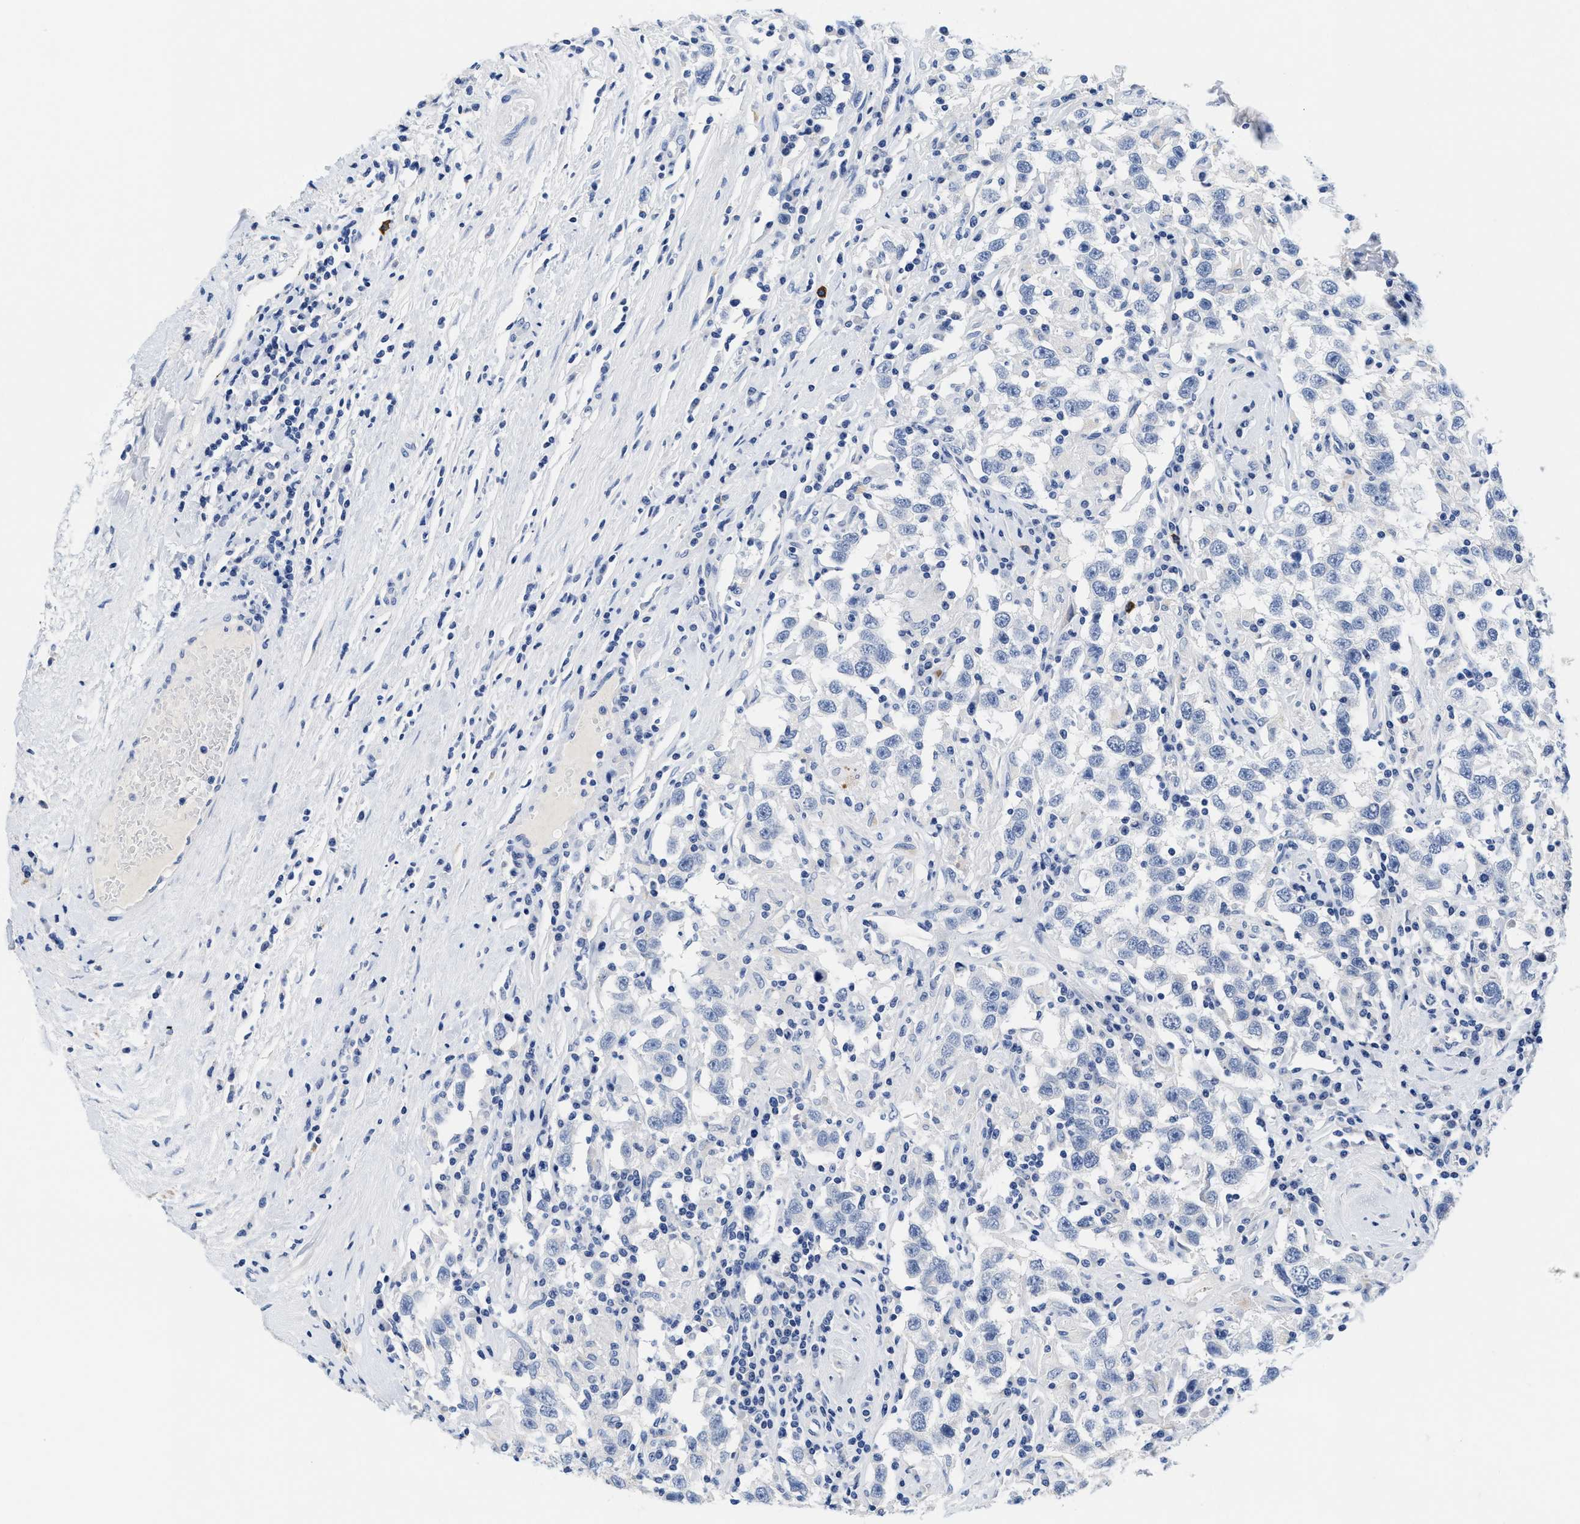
{"staining": {"intensity": "negative", "quantity": "none", "location": "none"}, "tissue": "testis cancer", "cell_type": "Tumor cells", "image_type": "cancer", "snomed": [{"axis": "morphology", "description": "Seminoma, NOS"}, {"axis": "topography", "description": "Testis"}], "caption": "Immunohistochemistry image of human testis seminoma stained for a protein (brown), which displays no expression in tumor cells.", "gene": "TTC3", "patient": {"sex": "male", "age": 41}}